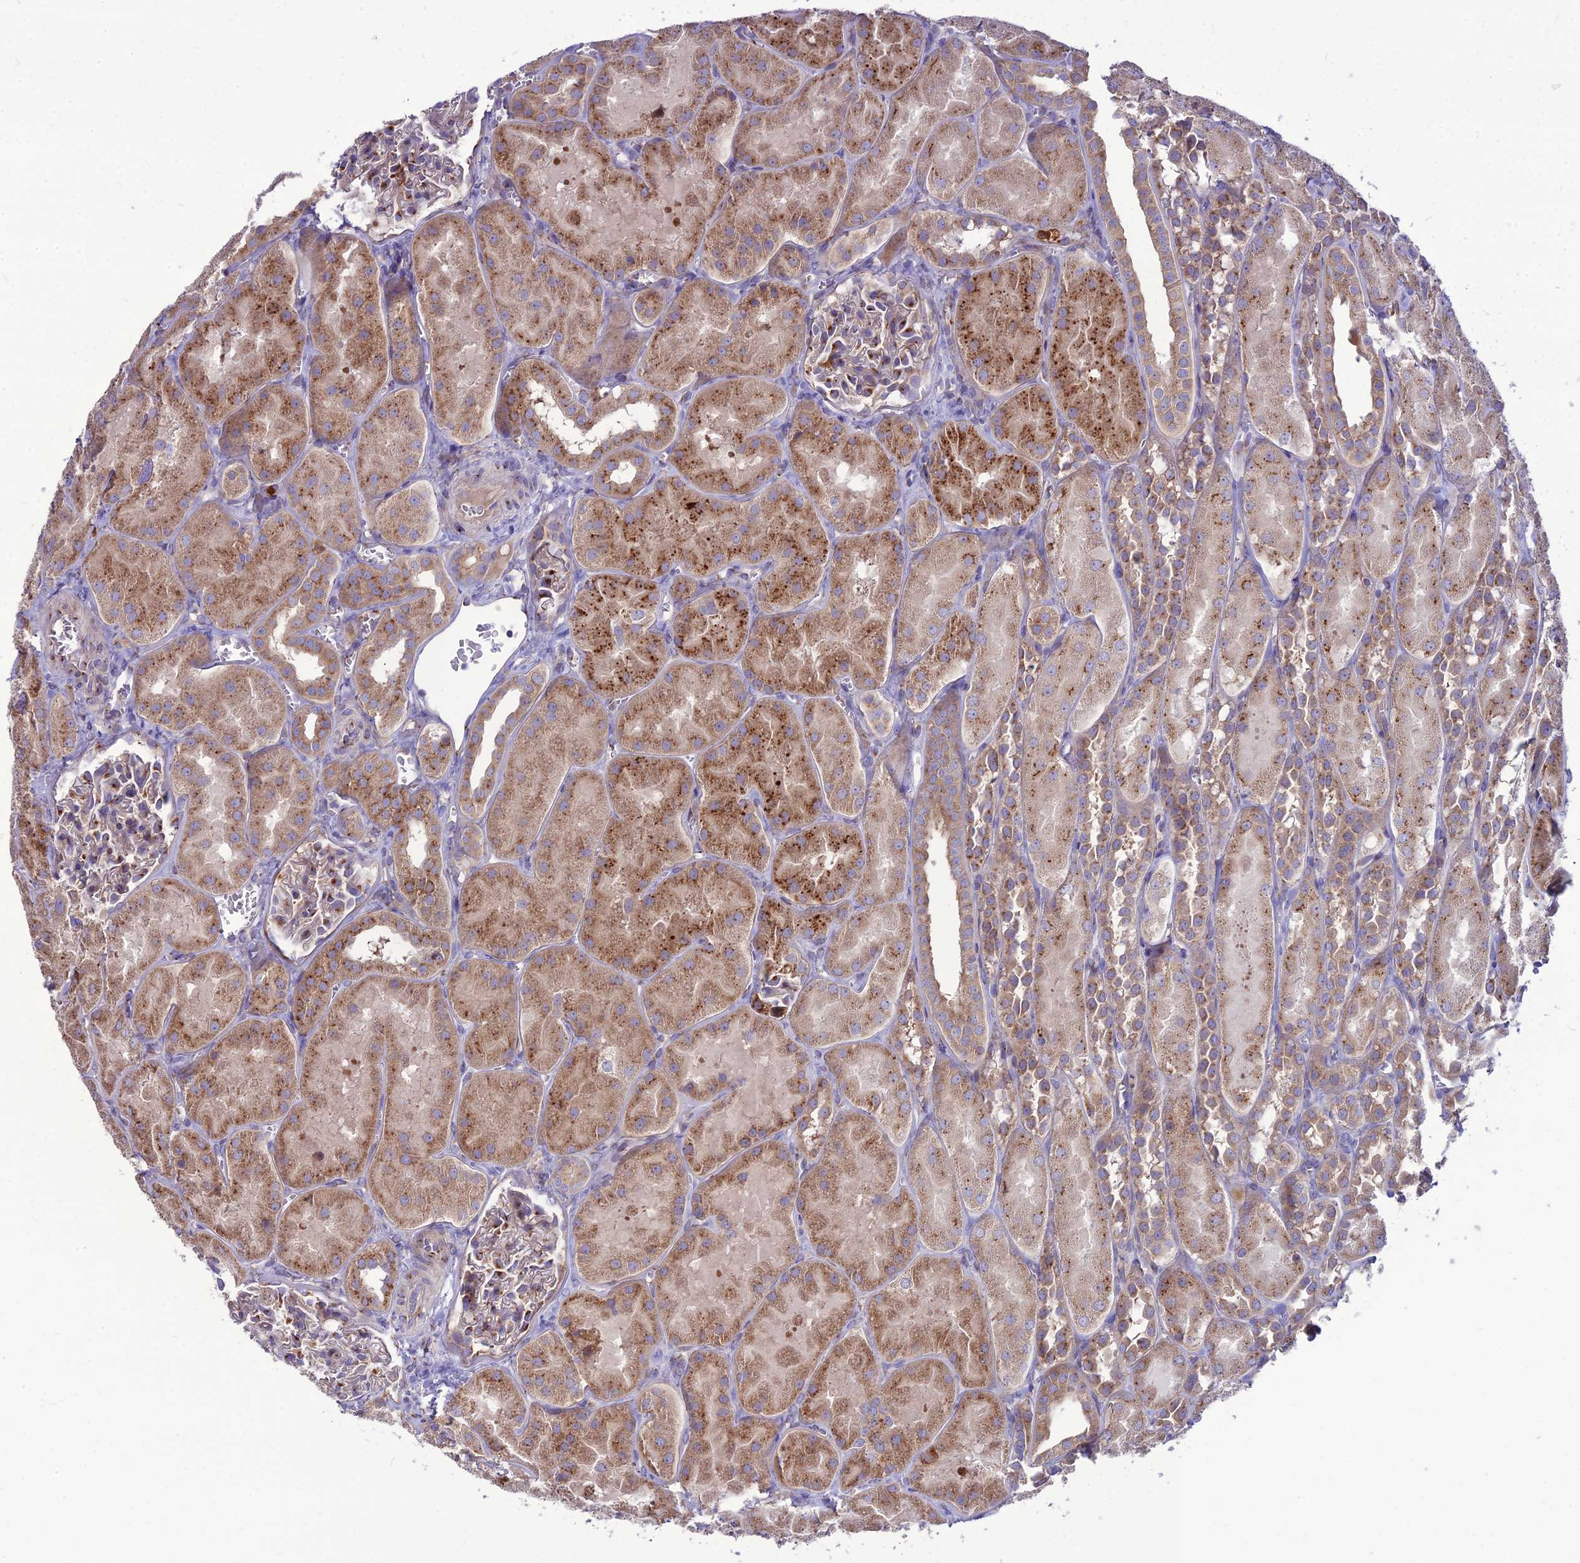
{"staining": {"intensity": "strong", "quantity": "<25%", "location": "cytoplasmic/membranous"}, "tissue": "kidney", "cell_type": "Cells in glomeruli", "image_type": "normal", "snomed": [{"axis": "morphology", "description": "Normal tissue, NOS"}, {"axis": "topography", "description": "Kidney"}, {"axis": "topography", "description": "Urinary bladder"}], "caption": "Kidney stained for a protein exhibits strong cytoplasmic/membranous positivity in cells in glomeruli.", "gene": "SPRYD7", "patient": {"sex": "male", "age": 16}}